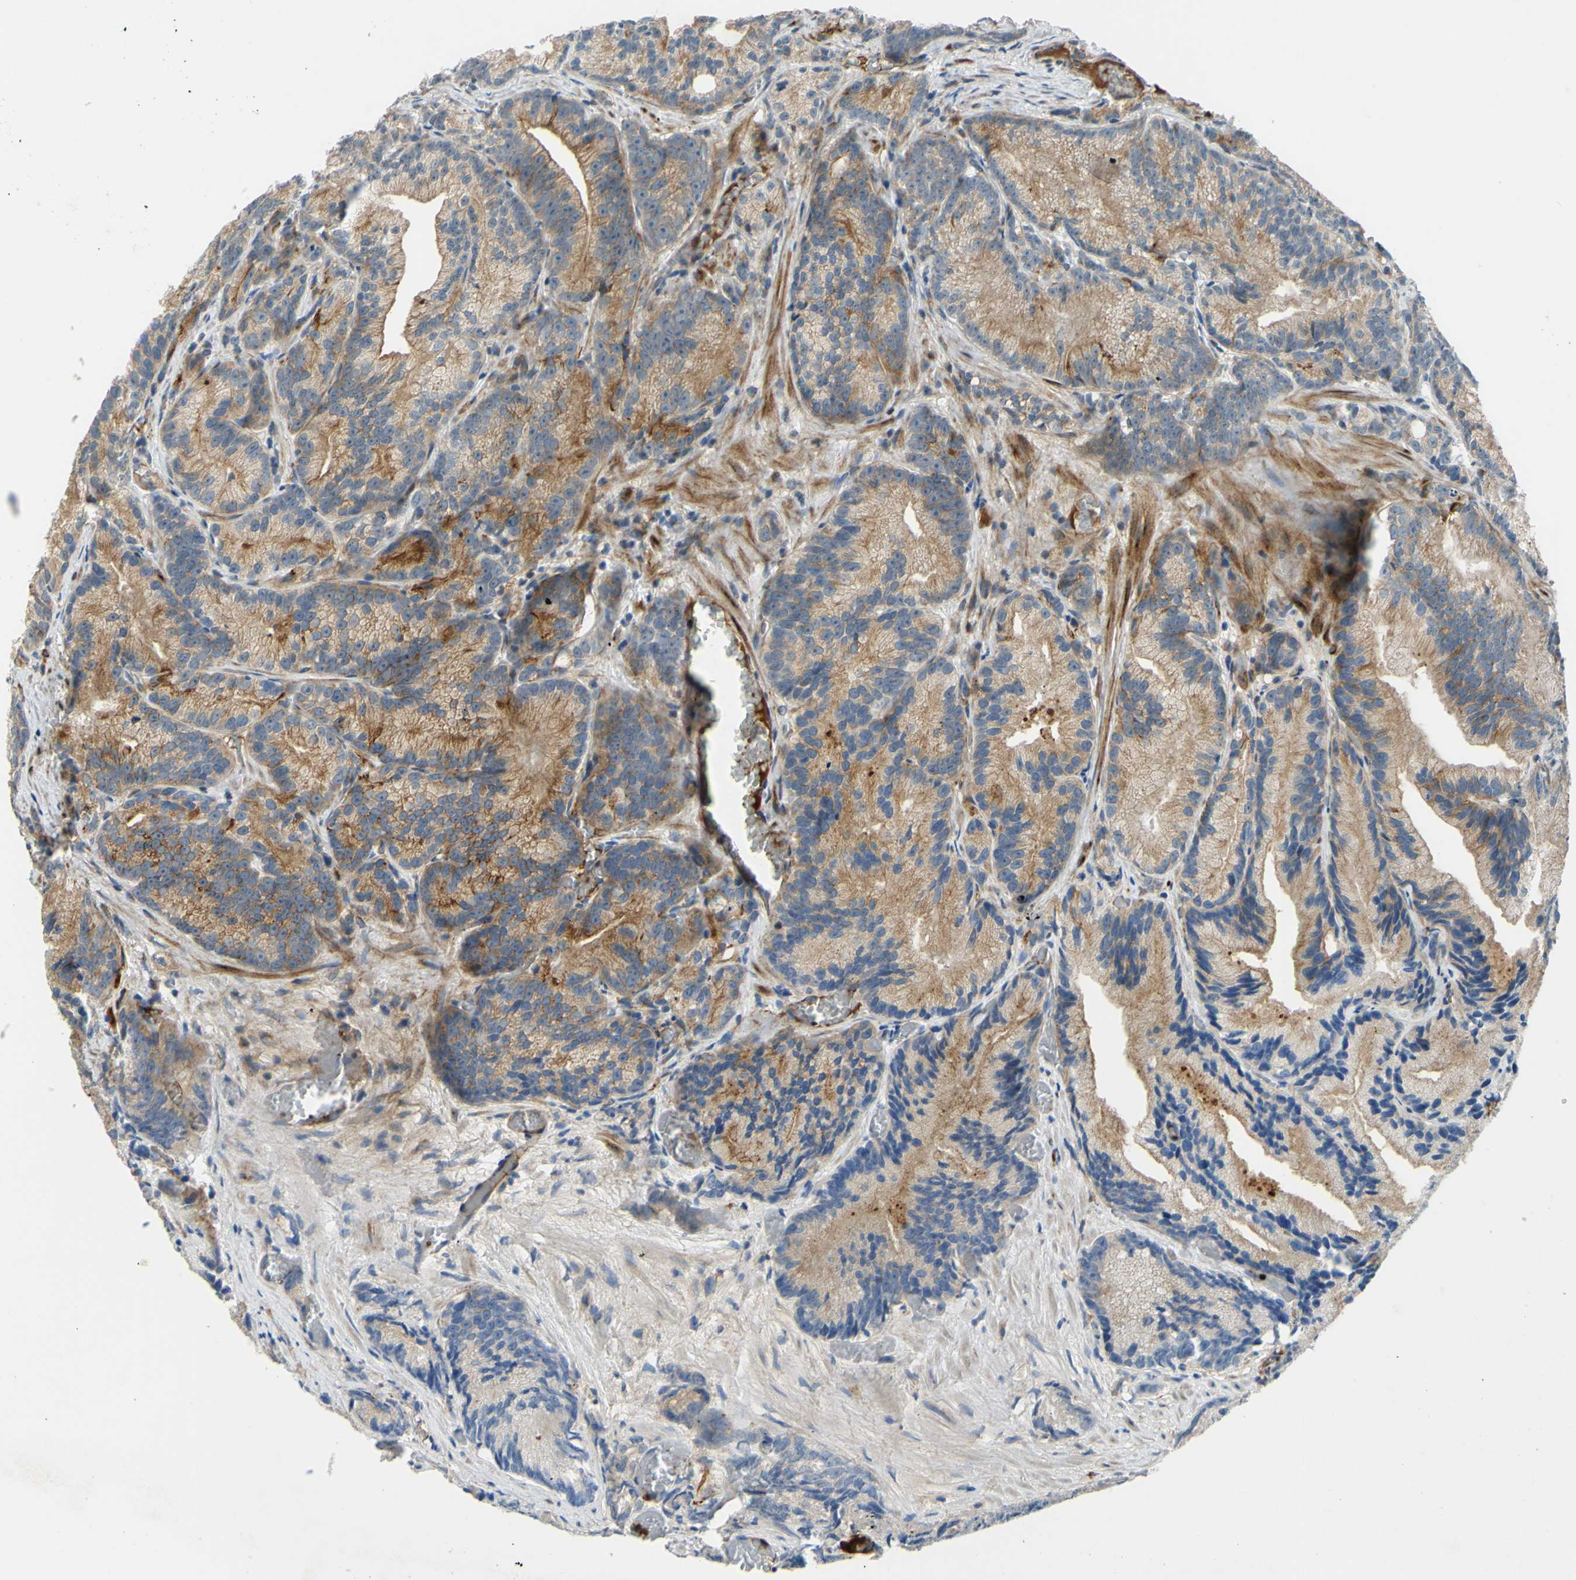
{"staining": {"intensity": "moderate", "quantity": ">75%", "location": "cytoplasmic/membranous"}, "tissue": "prostate cancer", "cell_type": "Tumor cells", "image_type": "cancer", "snomed": [{"axis": "morphology", "description": "Adenocarcinoma, Low grade"}, {"axis": "topography", "description": "Prostate"}], "caption": "Moderate cytoplasmic/membranous protein staining is appreciated in about >75% of tumor cells in prostate cancer (adenocarcinoma (low-grade)).", "gene": "ARHGAP1", "patient": {"sex": "male", "age": 89}}